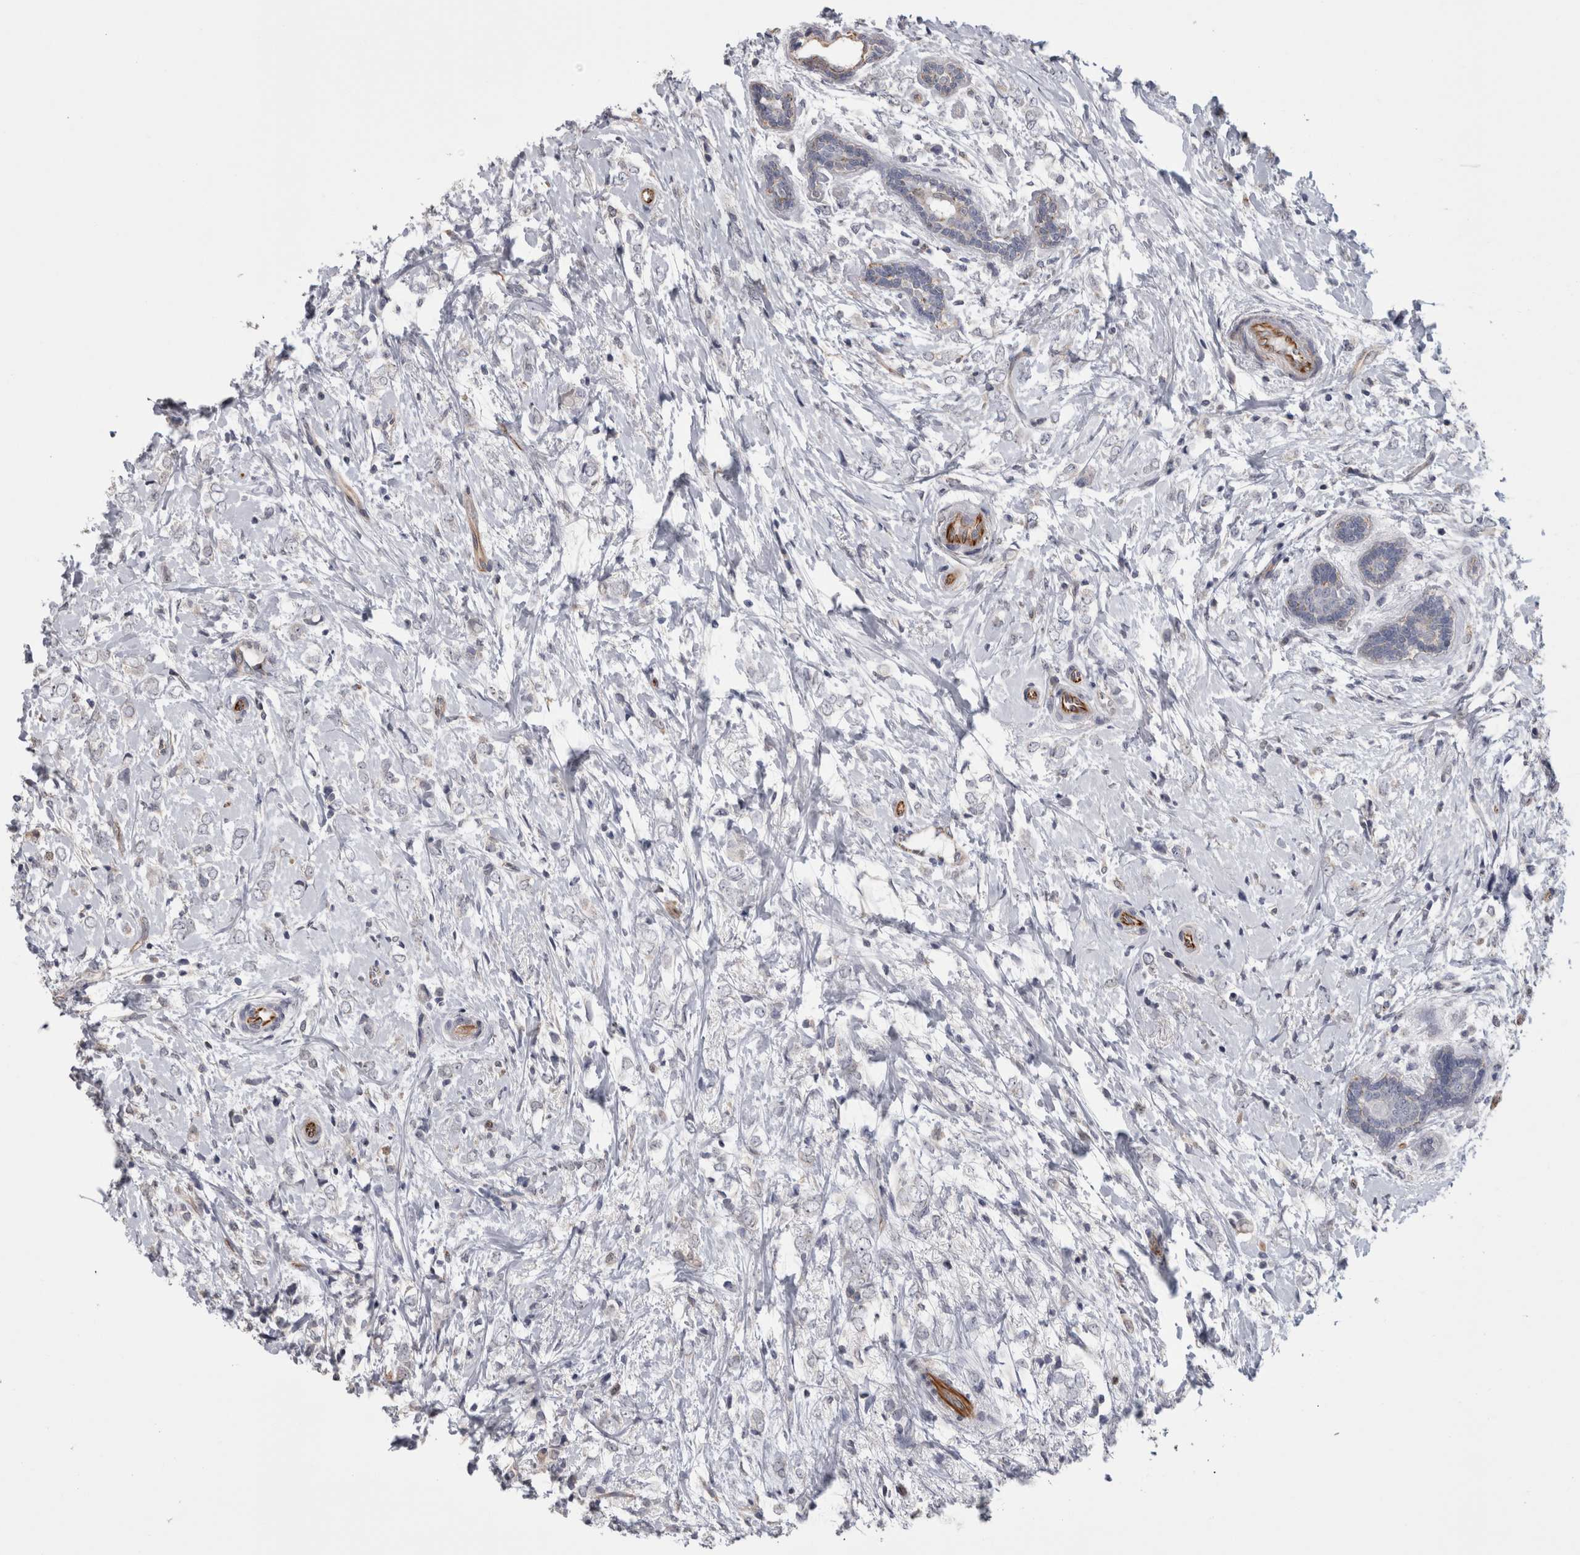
{"staining": {"intensity": "negative", "quantity": "none", "location": "none"}, "tissue": "breast cancer", "cell_type": "Tumor cells", "image_type": "cancer", "snomed": [{"axis": "morphology", "description": "Normal tissue, NOS"}, {"axis": "morphology", "description": "Lobular carcinoma"}, {"axis": "topography", "description": "Breast"}], "caption": "IHC of human lobular carcinoma (breast) shows no expression in tumor cells.", "gene": "ACOT7", "patient": {"sex": "female", "age": 47}}